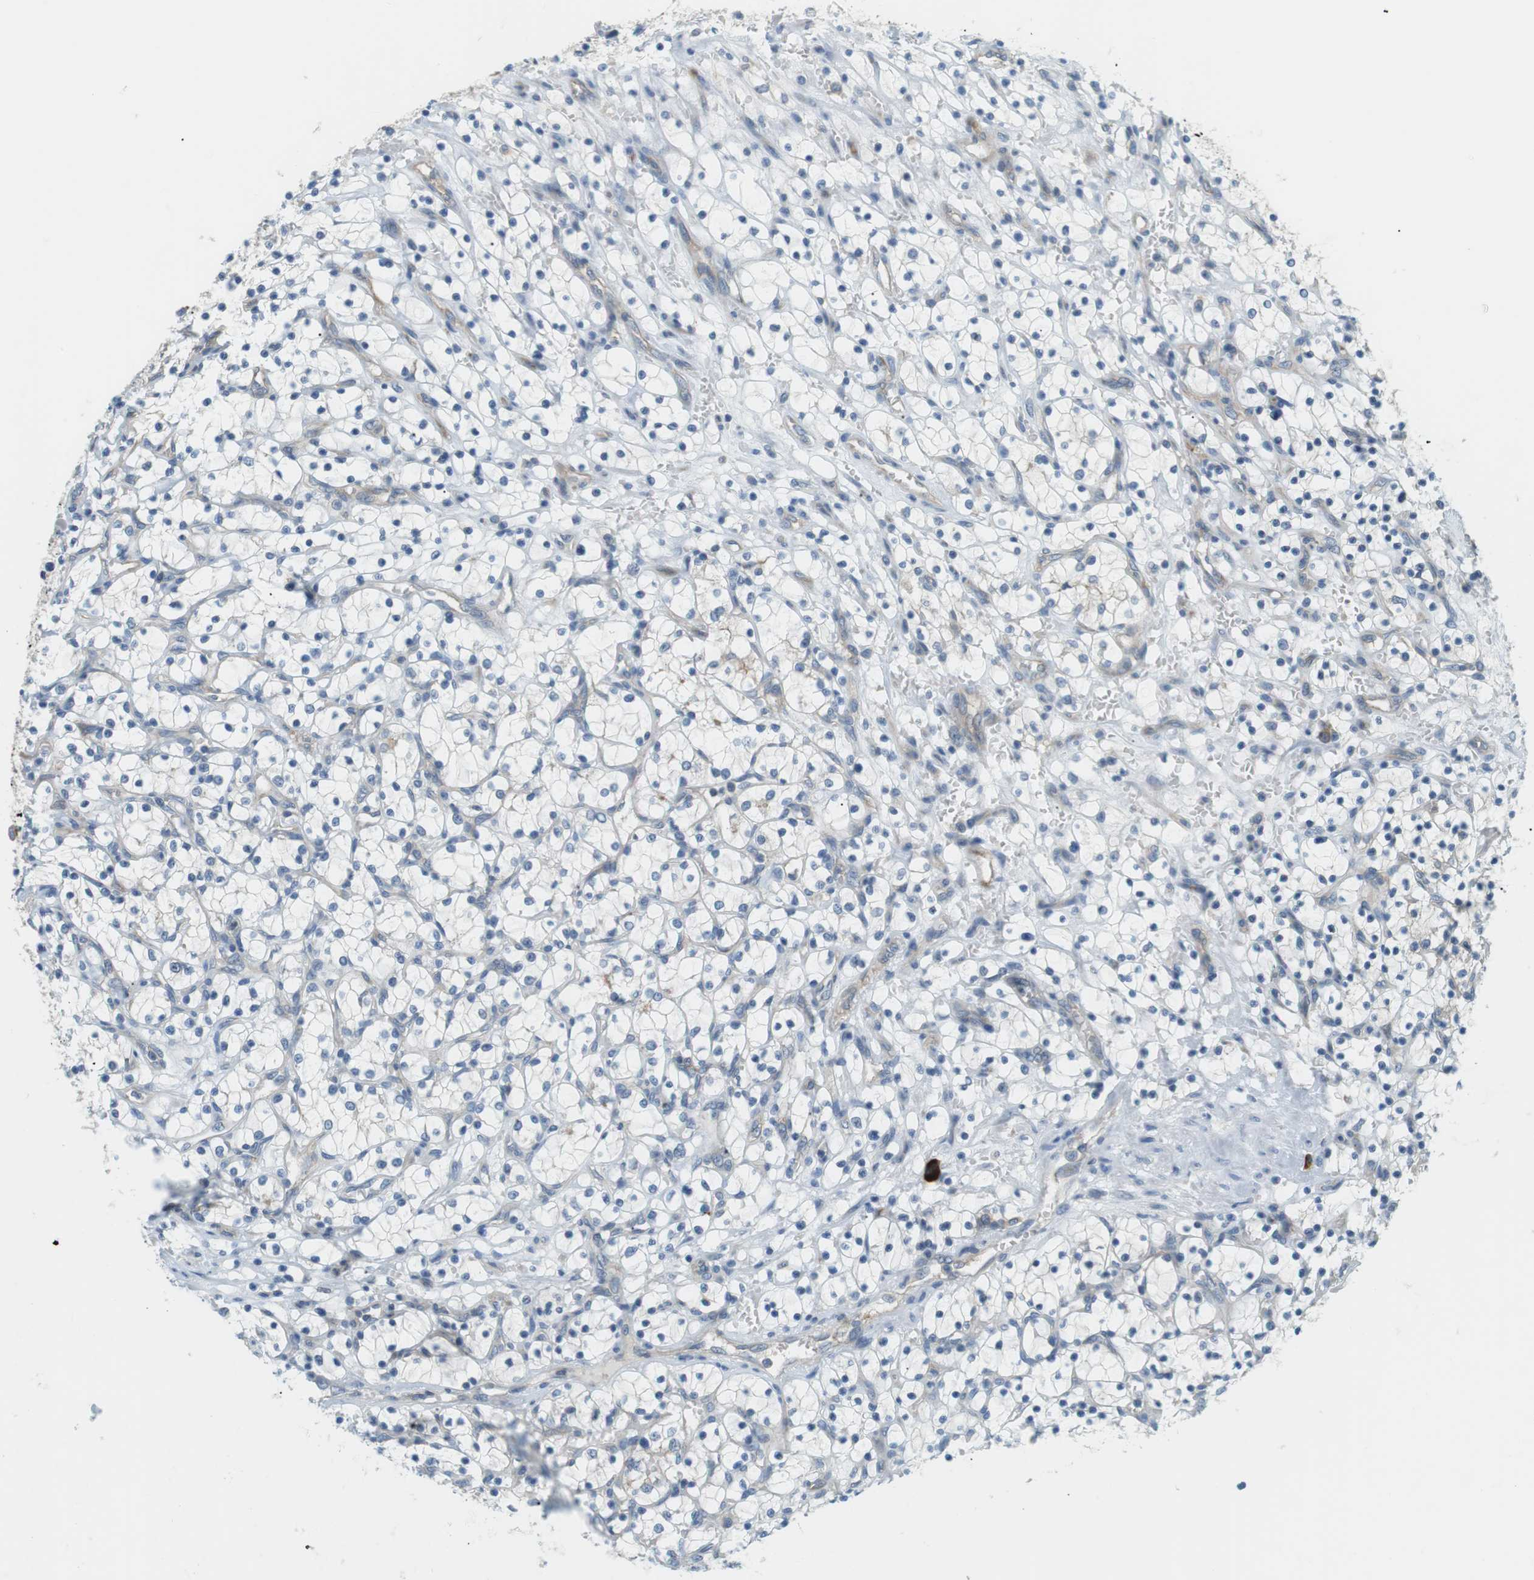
{"staining": {"intensity": "negative", "quantity": "none", "location": "none"}, "tissue": "renal cancer", "cell_type": "Tumor cells", "image_type": "cancer", "snomed": [{"axis": "morphology", "description": "Adenocarcinoma, NOS"}, {"axis": "topography", "description": "Kidney"}], "caption": "Immunohistochemistry photomicrograph of neoplastic tissue: human adenocarcinoma (renal) stained with DAB reveals no significant protein positivity in tumor cells.", "gene": "TMEM200A", "patient": {"sex": "female", "age": 69}}